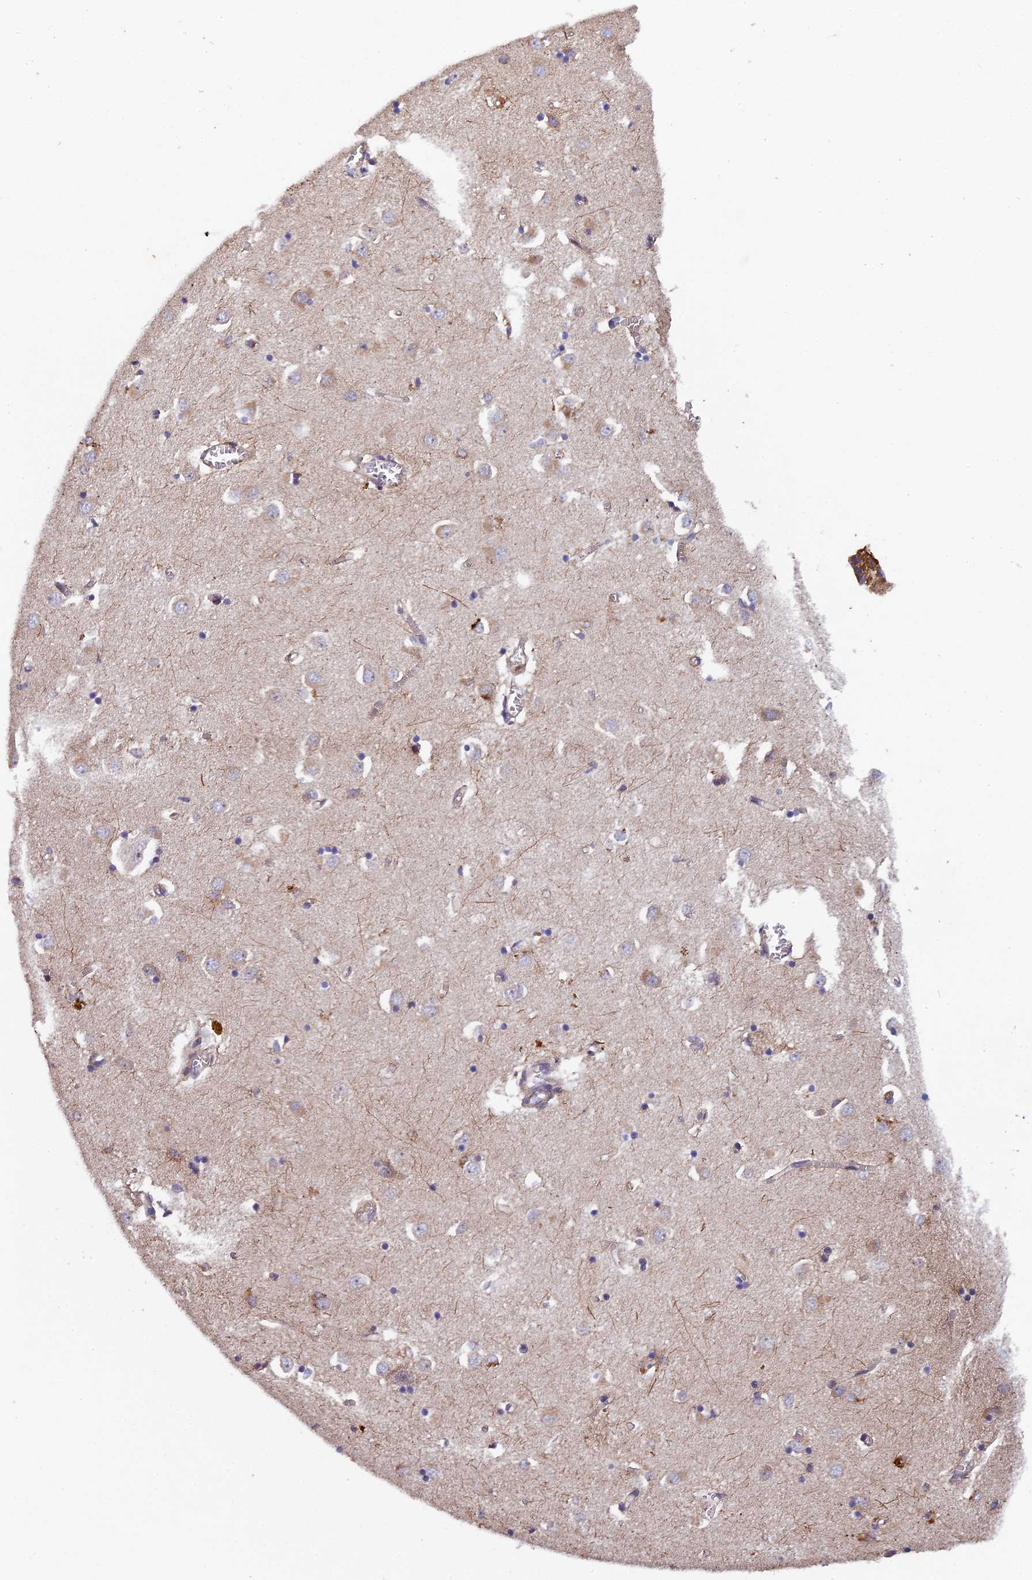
{"staining": {"intensity": "negative", "quantity": "none", "location": "none"}, "tissue": "caudate", "cell_type": "Glial cells", "image_type": "normal", "snomed": [{"axis": "morphology", "description": "Normal tissue, NOS"}, {"axis": "topography", "description": "Lateral ventricle wall"}], "caption": "A high-resolution photomicrograph shows IHC staining of benign caudate, which exhibits no significant positivity in glial cells. (Immunohistochemistry, brightfield microscopy, high magnification).", "gene": "CCDC153", "patient": {"sex": "male", "age": 70}}